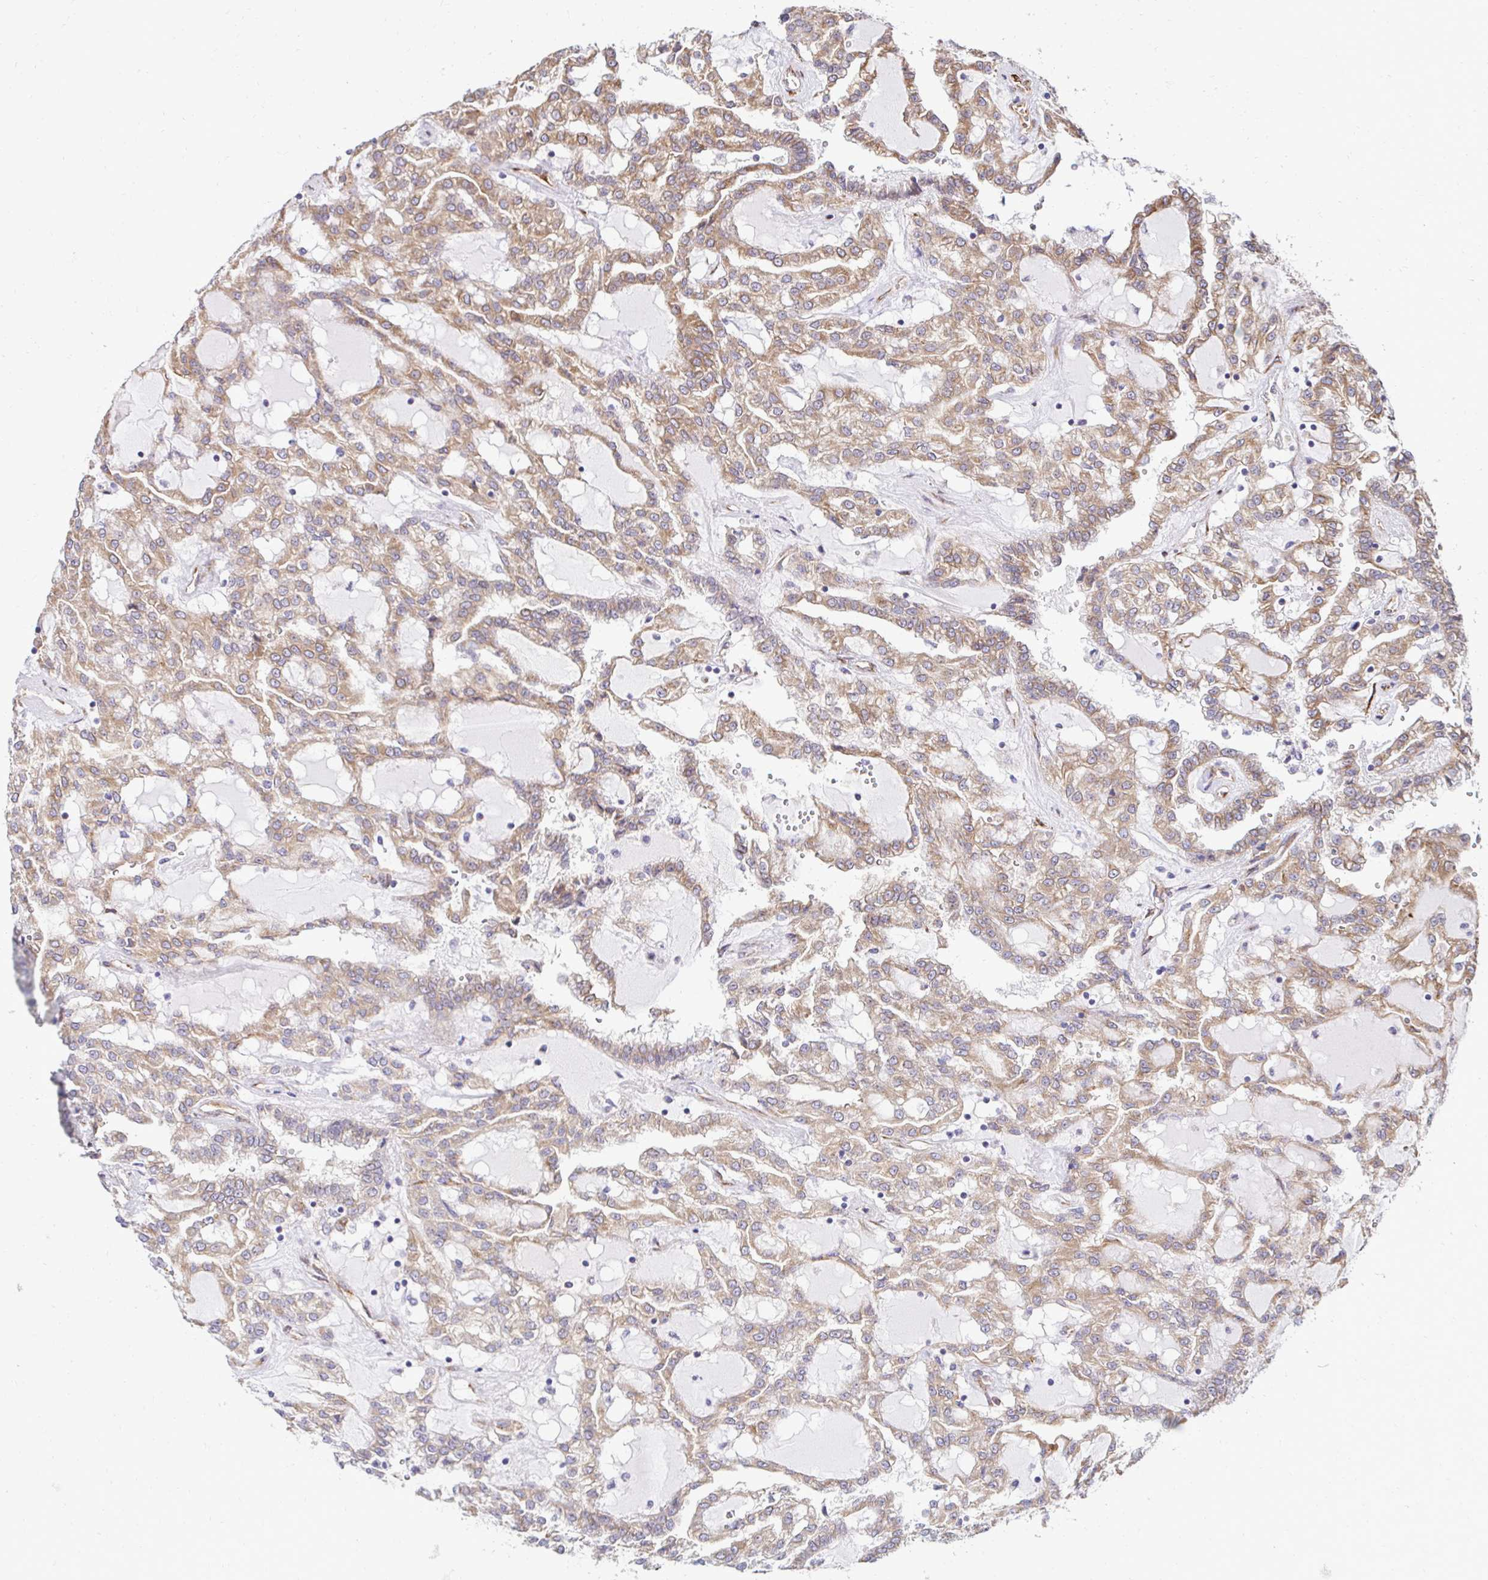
{"staining": {"intensity": "moderate", "quantity": ">75%", "location": "cytoplasmic/membranous"}, "tissue": "renal cancer", "cell_type": "Tumor cells", "image_type": "cancer", "snomed": [{"axis": "morphology", "description": "Adenocarcinoma, NOS"}, {"axis": "topography", "description": "Kidney"}], "caption": "Immunohistochemistry histopathology image of neoplastic tissue: human renal cancer stained using immunohistochemistry (IHC) reveals medium levels of moderate protein expression localized specifically in the cytoplasmic/membranous of tumor cells, appearing as a cytoplasmic/membranous brown color.", "gene": "HPS1", "patient": {"sex": "male", "age": 63}}